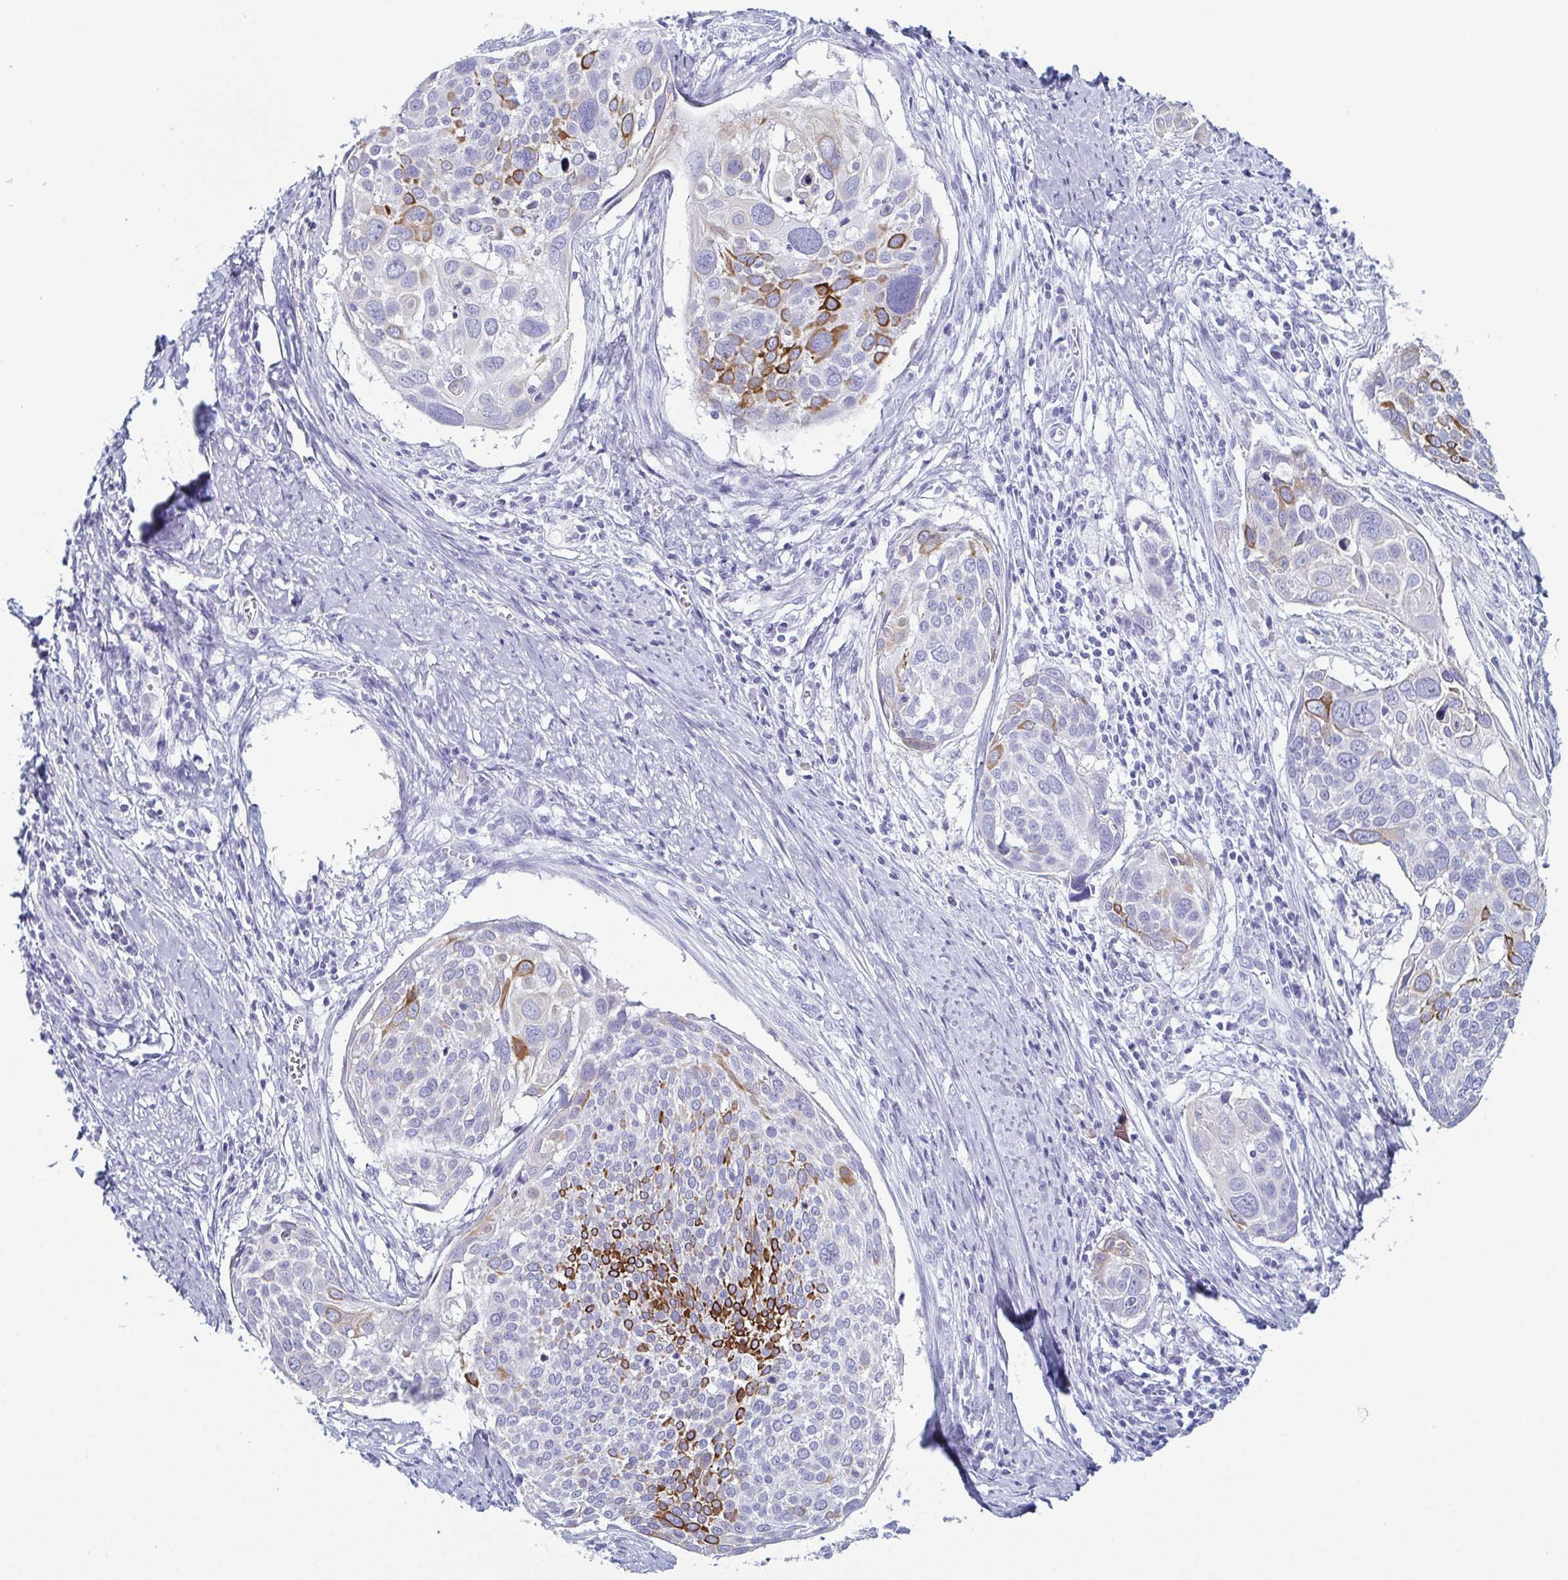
{"staining": {"intensity": "strong", "quantity": "<25%", "location": "cytoplasmic/membranous"}, "tissue": "cervical cancer", "cell_type": "Tumor cells", "image_type": "cancer", "snomed": [{"axis": "morphology", "description": "Squamous cell carcinoma, NOS"}, {"axis": "topography", "description": "Cervix"}], "caption": "A histopathology image of cervical cancer (squamous cell carcinoma) stained for a protein exhibits strong cytoplasmic/membranous brown staining in tumor cells. (brown staining indicates protein expression, while blue staining denotes nuclei).", "gene": "KRT10", "patient": {"sex": "female", "age": 39}}